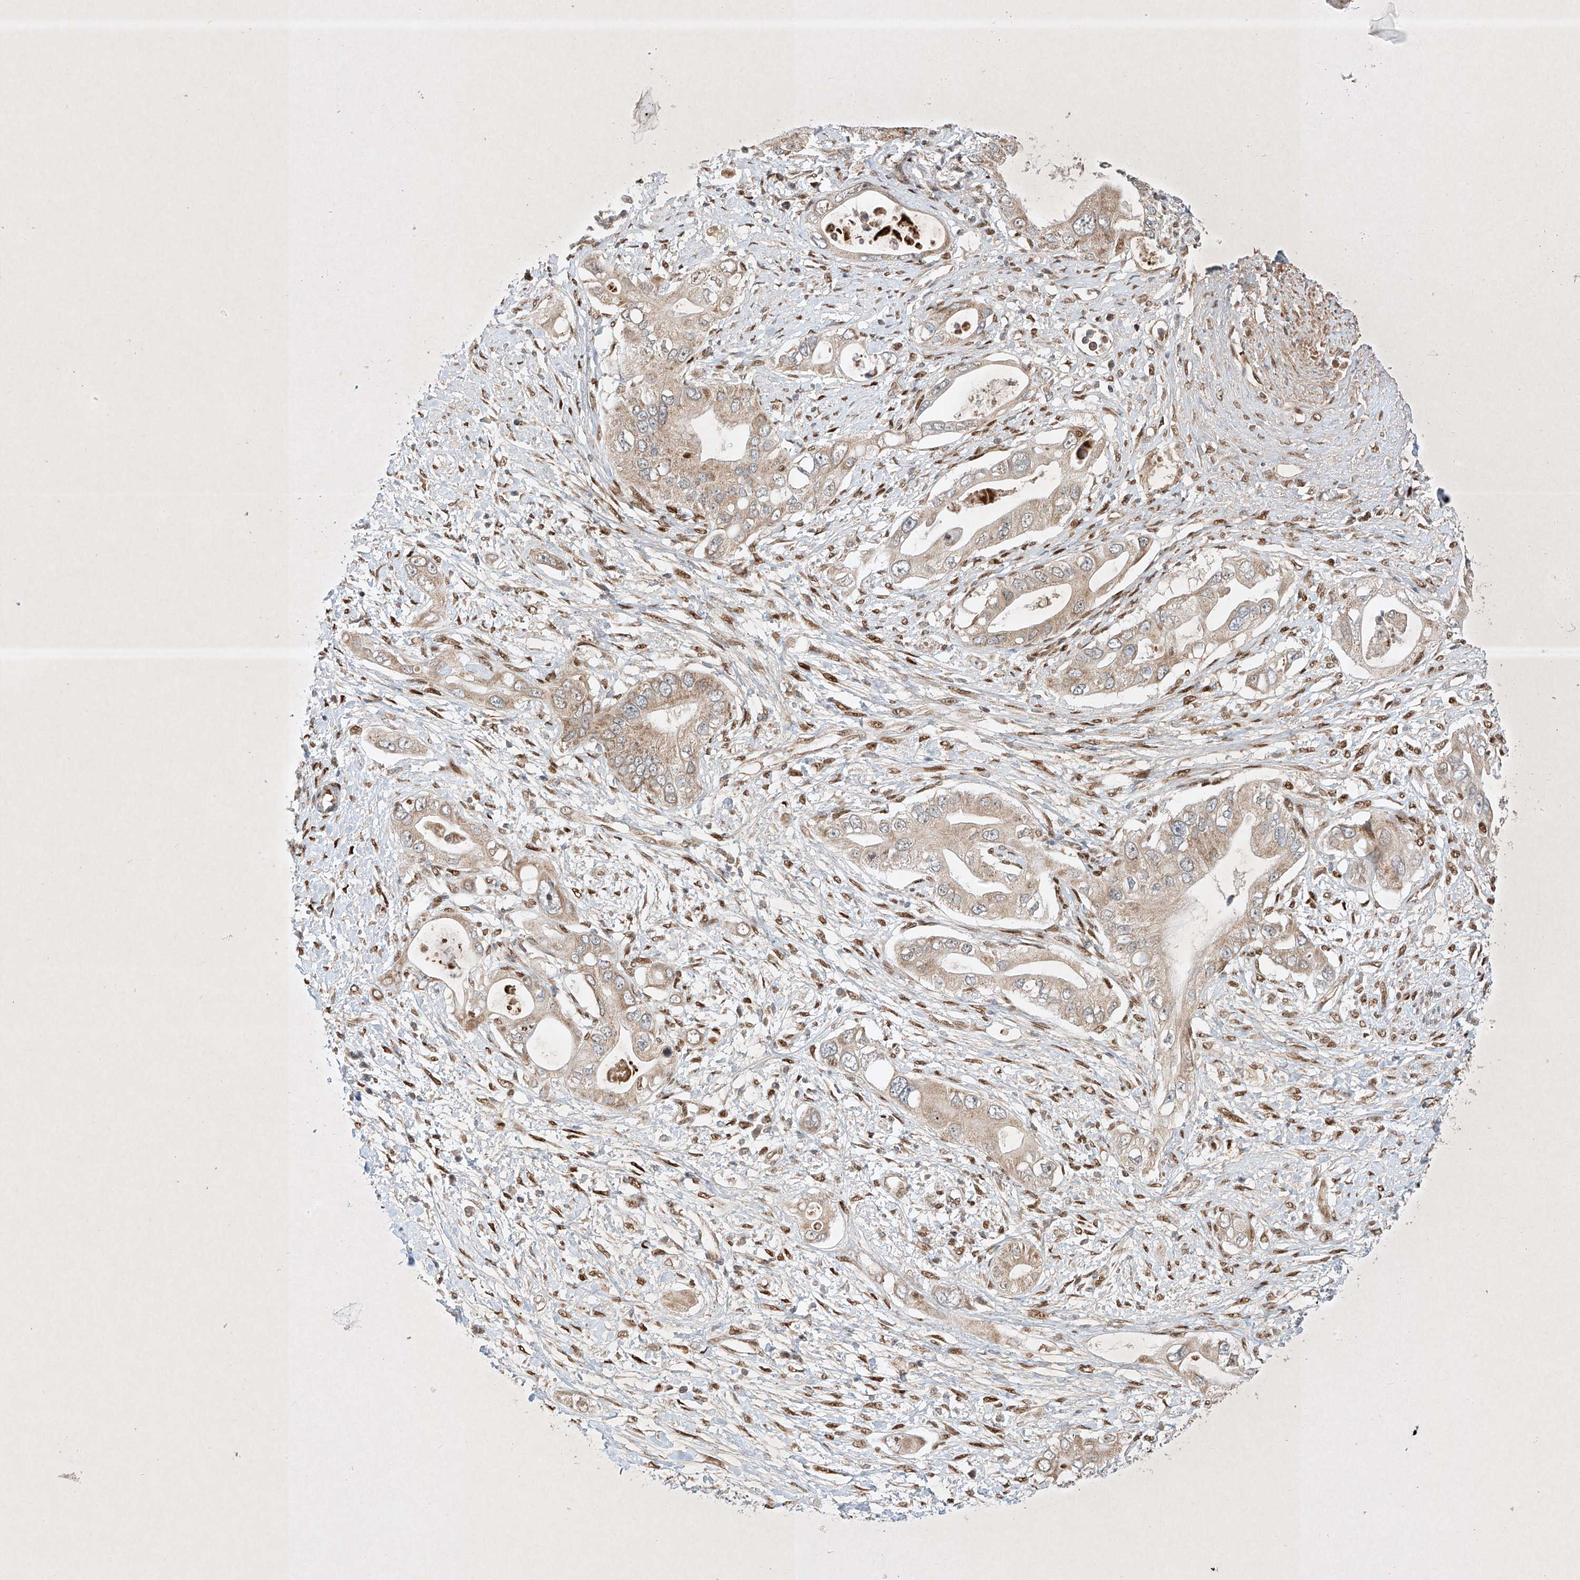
{"staining": {"intensity": "weak", "quantity": ">75%", "location": "cytoplasmic/membranous"}, "tissue": "pancreatic cancer", "cell_type": "Tumor cells", "image_type": "cancer", "snomed": [{"axis": "morphology", "description": "Inflammation, NOS"}, {"axis": "morphology", "description": "Adenocarcinoma, NOS"}, {"axis": "topography", "description": "Pancreas"}], "caption": "The histopathology image displays immunohistochemical staining of pancreatic adenocarcinoma. There is weak cytoplasmic/membranous expression is present in approximately >75% of tumor cells. (IHC, brightfield microscopy, high magnification).", "gene": "EPG5", "patient": {"sex": "female", "age": 56}}